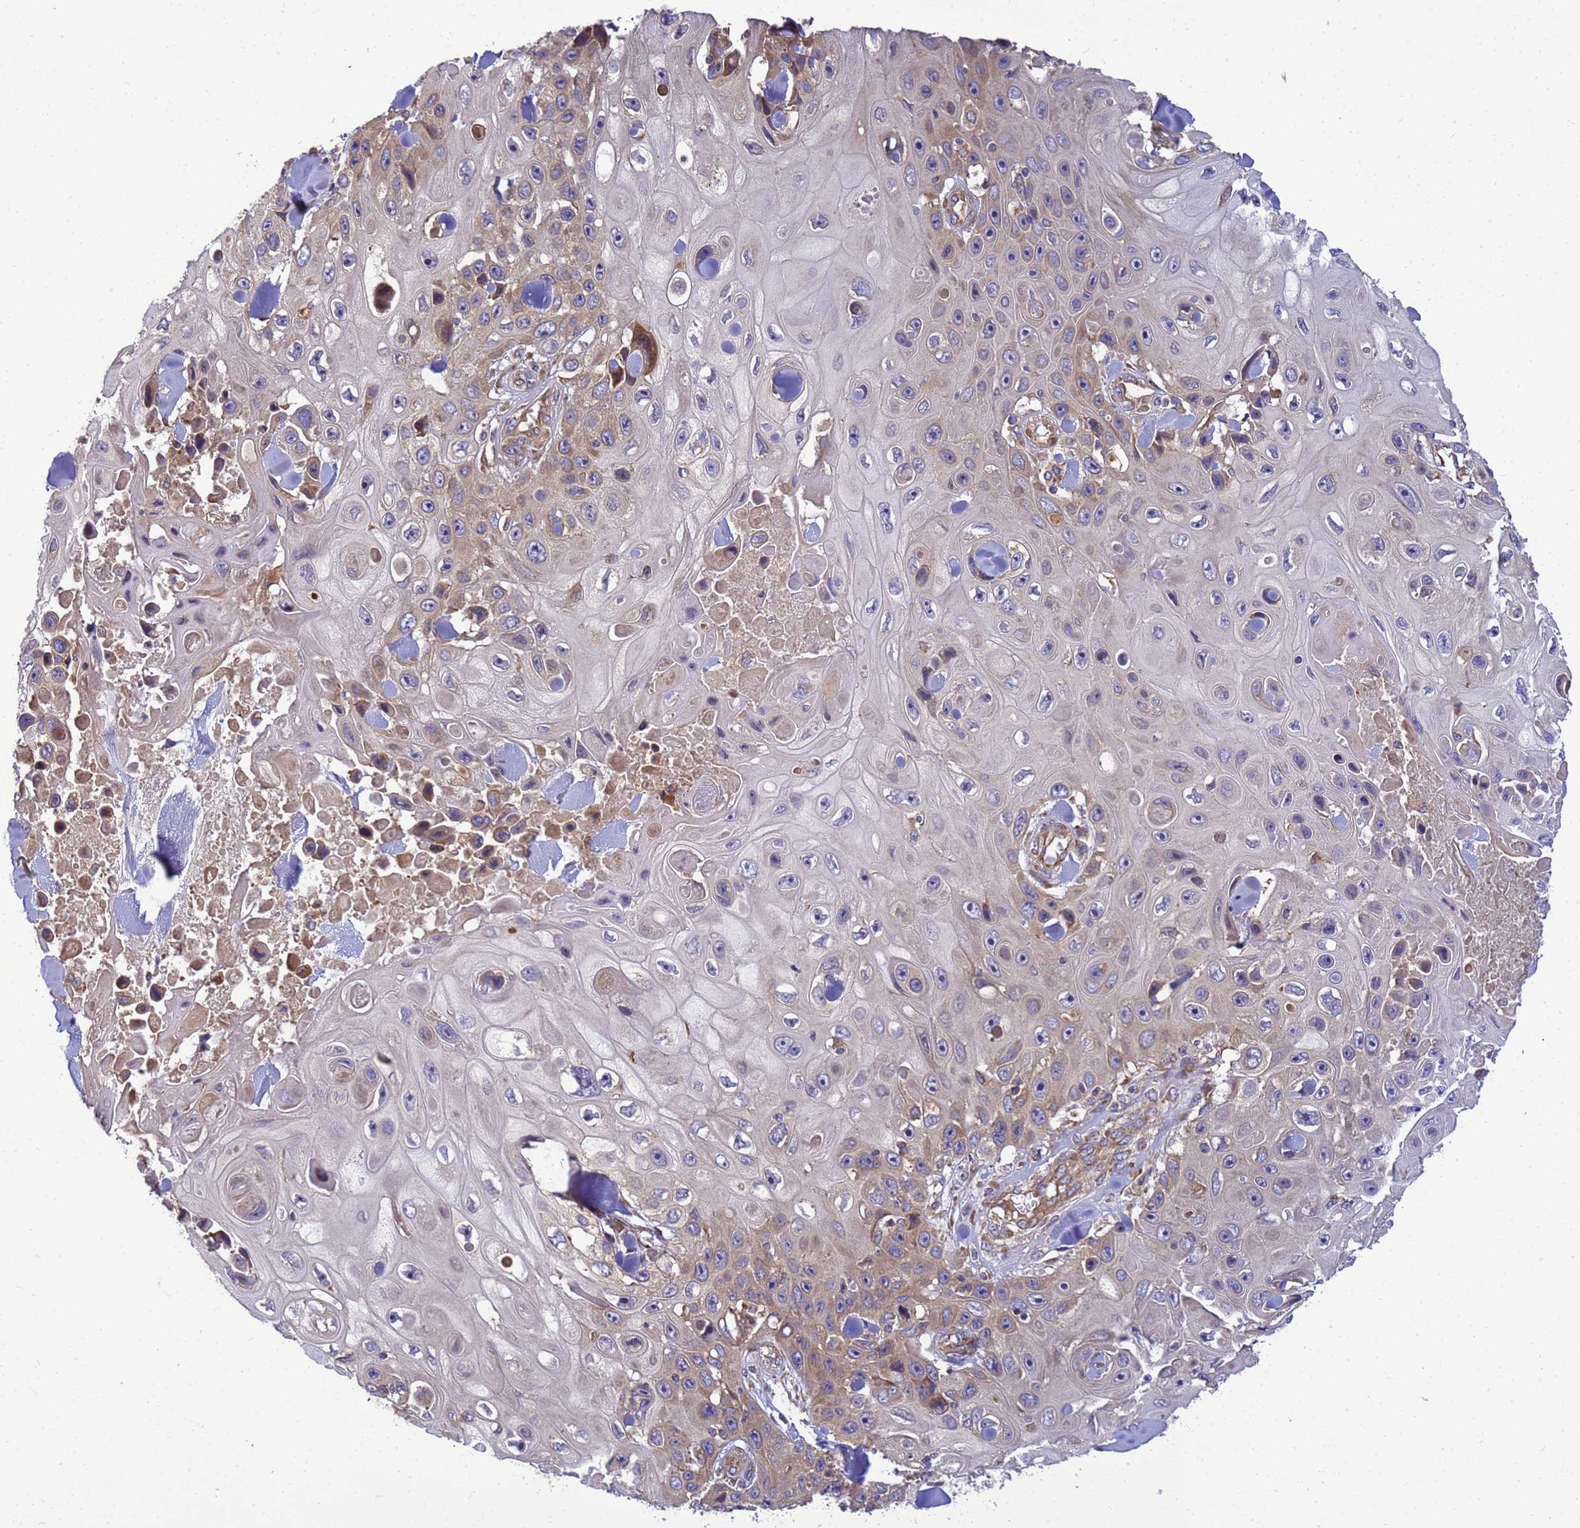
{"staining": {"intensity": "weak", "quantity": "25%-75%", "location": "cytoplasmic/membranous"}, "tissue": "skin cancer", "cell_type": "Tumor cells", "image_type": "cancer", "snomed": [{"axis": "morphology", "description": "Squamous cell carcinoma, NOS"}, {"axis": "topography", "description": "Skin"}], "caption": "Human skin squamous cell carcinoma stained for a protein (brown) exhibits weak cytoplasmic/membranous positive staining in about 25%-75% of tumor cells.", "gene": "BECN1", "patient": {"sex": "male", "age": 82}}